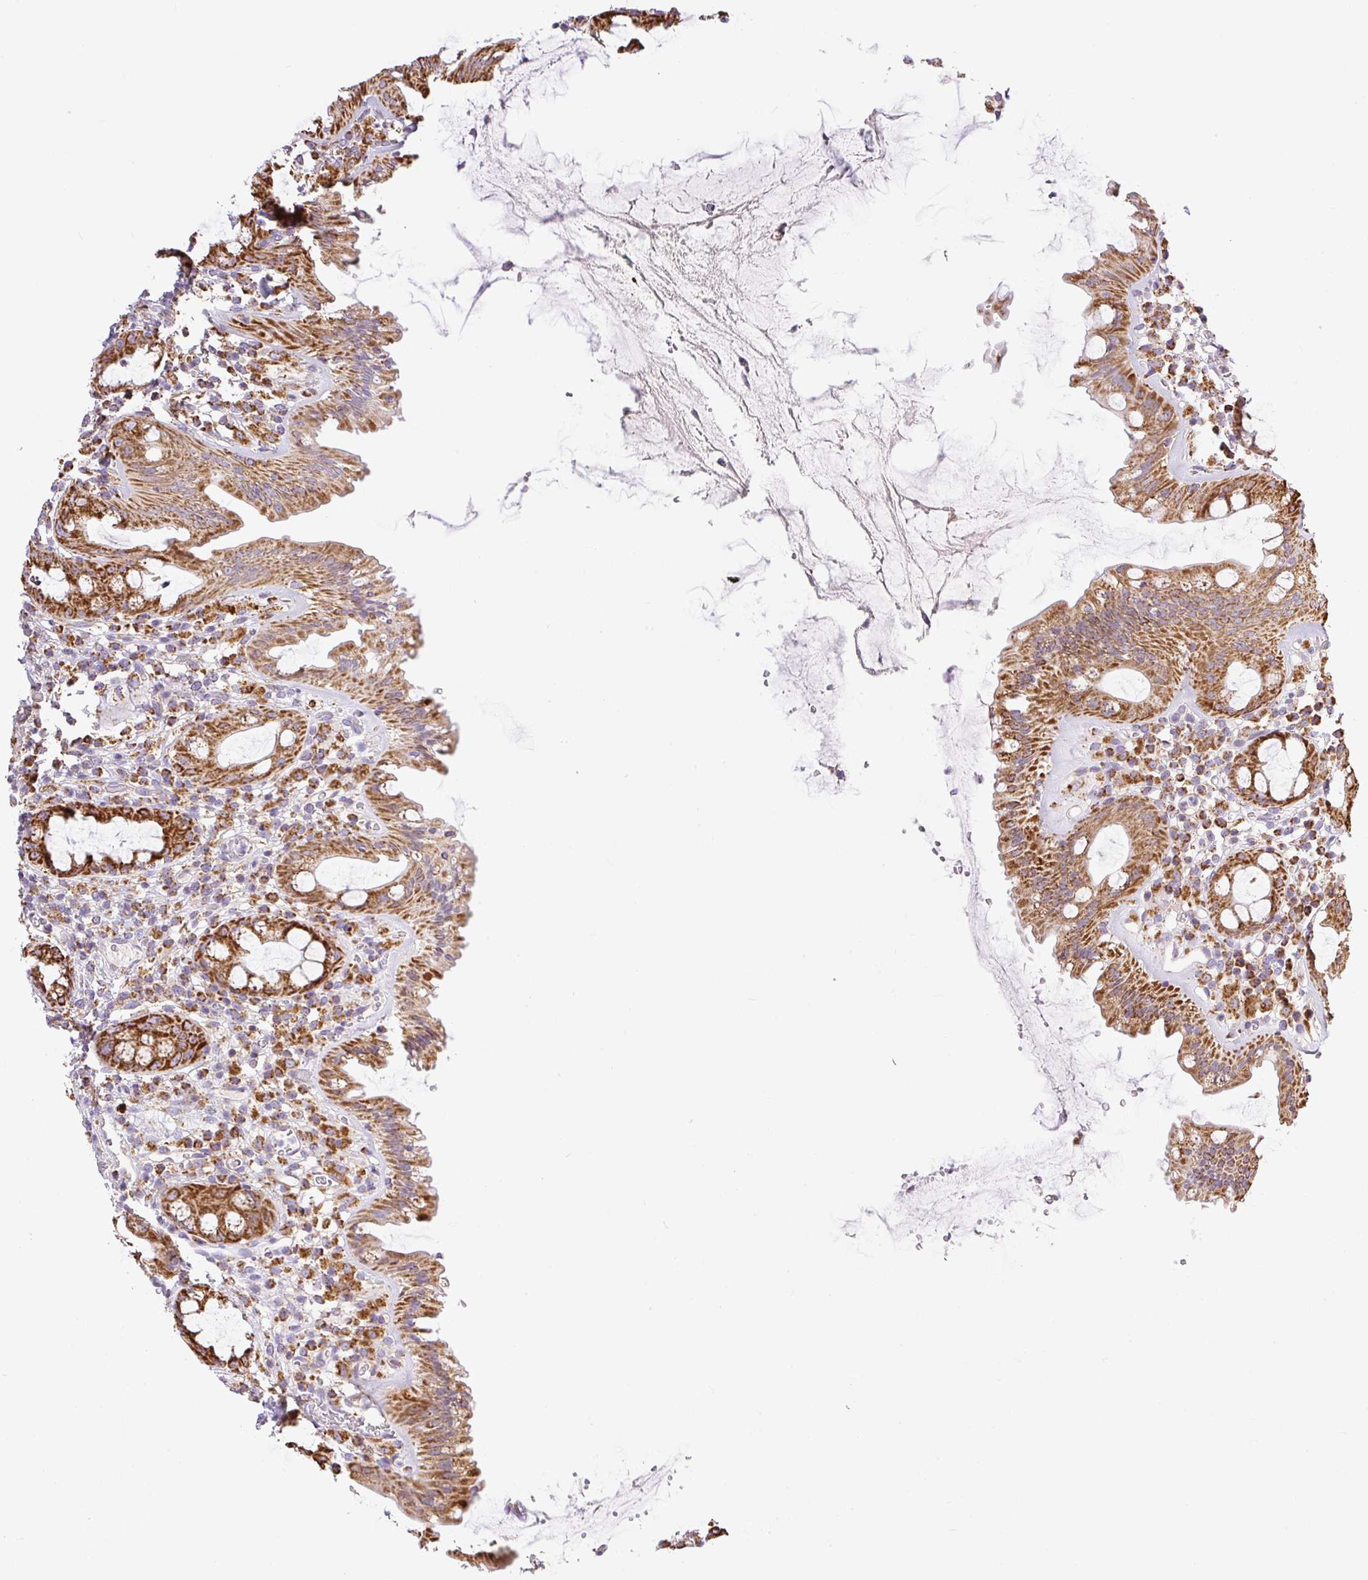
{"staining": {"intensity": "strong", "quantity": ">75%", "location": "cytoplasmic/membranous"}, "tissue": "rectum", "cell_type": "Glandular cells", "image_type": "normal", "snomed": [{"axis": "morphology", "description": "Normal tissue, NOS"}, {"axis": "topography", "description": "Rectum"}], "caption": "Glandular cells show strong cytoplasmic/membranous positivity in about >75% of cells in normal rectum.", "gene": "DAAM2", "patient": {"sex": "female", "age": 57}}